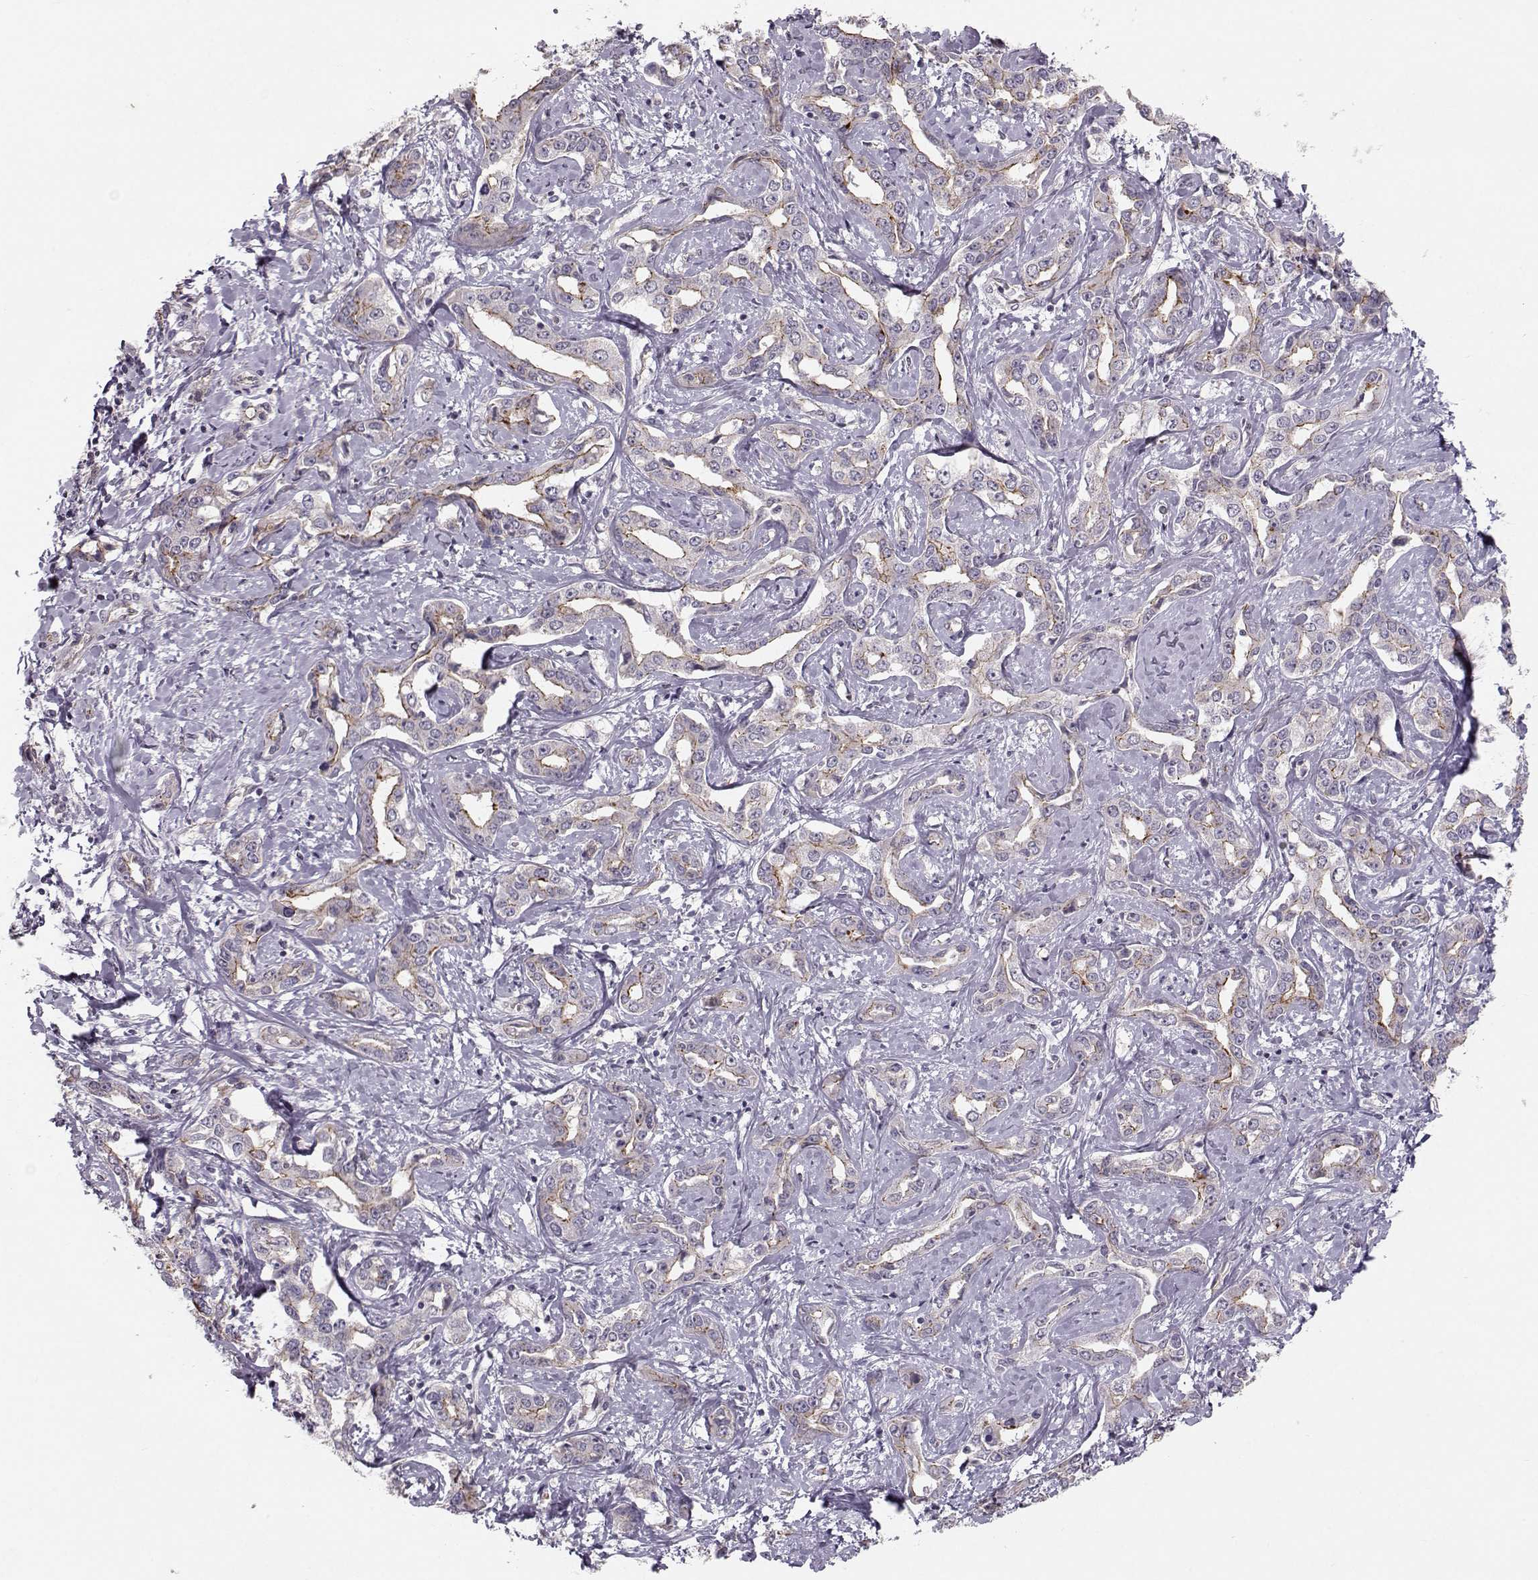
{"staining": {"intensity": "moderate", "quantity": "<25%", "location": "cytoplasmic/membranous"}, "tissue": "liver cancer", "cell_type": "Tumor cells", "image_type": "cancer", "snomed": [{"axis": "morphology", "description": "Cholangiocarcinoma"}, {"axis": "topography", "description": "Liver"}], "caption": "Immunohistochemistry (IHC) (DAB) staining of human cholangiocarcinoma (liver) shows moderate cytoplasmic/membranous protein positivity in about <25% of tumor cells. Using DAB (3,3'-diaminobenzidine) (brown) and hematoxylin (blue) stains, captured at high magnification using brightfield microscopy.", "gene": "MAST1", "patient": {"sex": "male", "age": 59}}